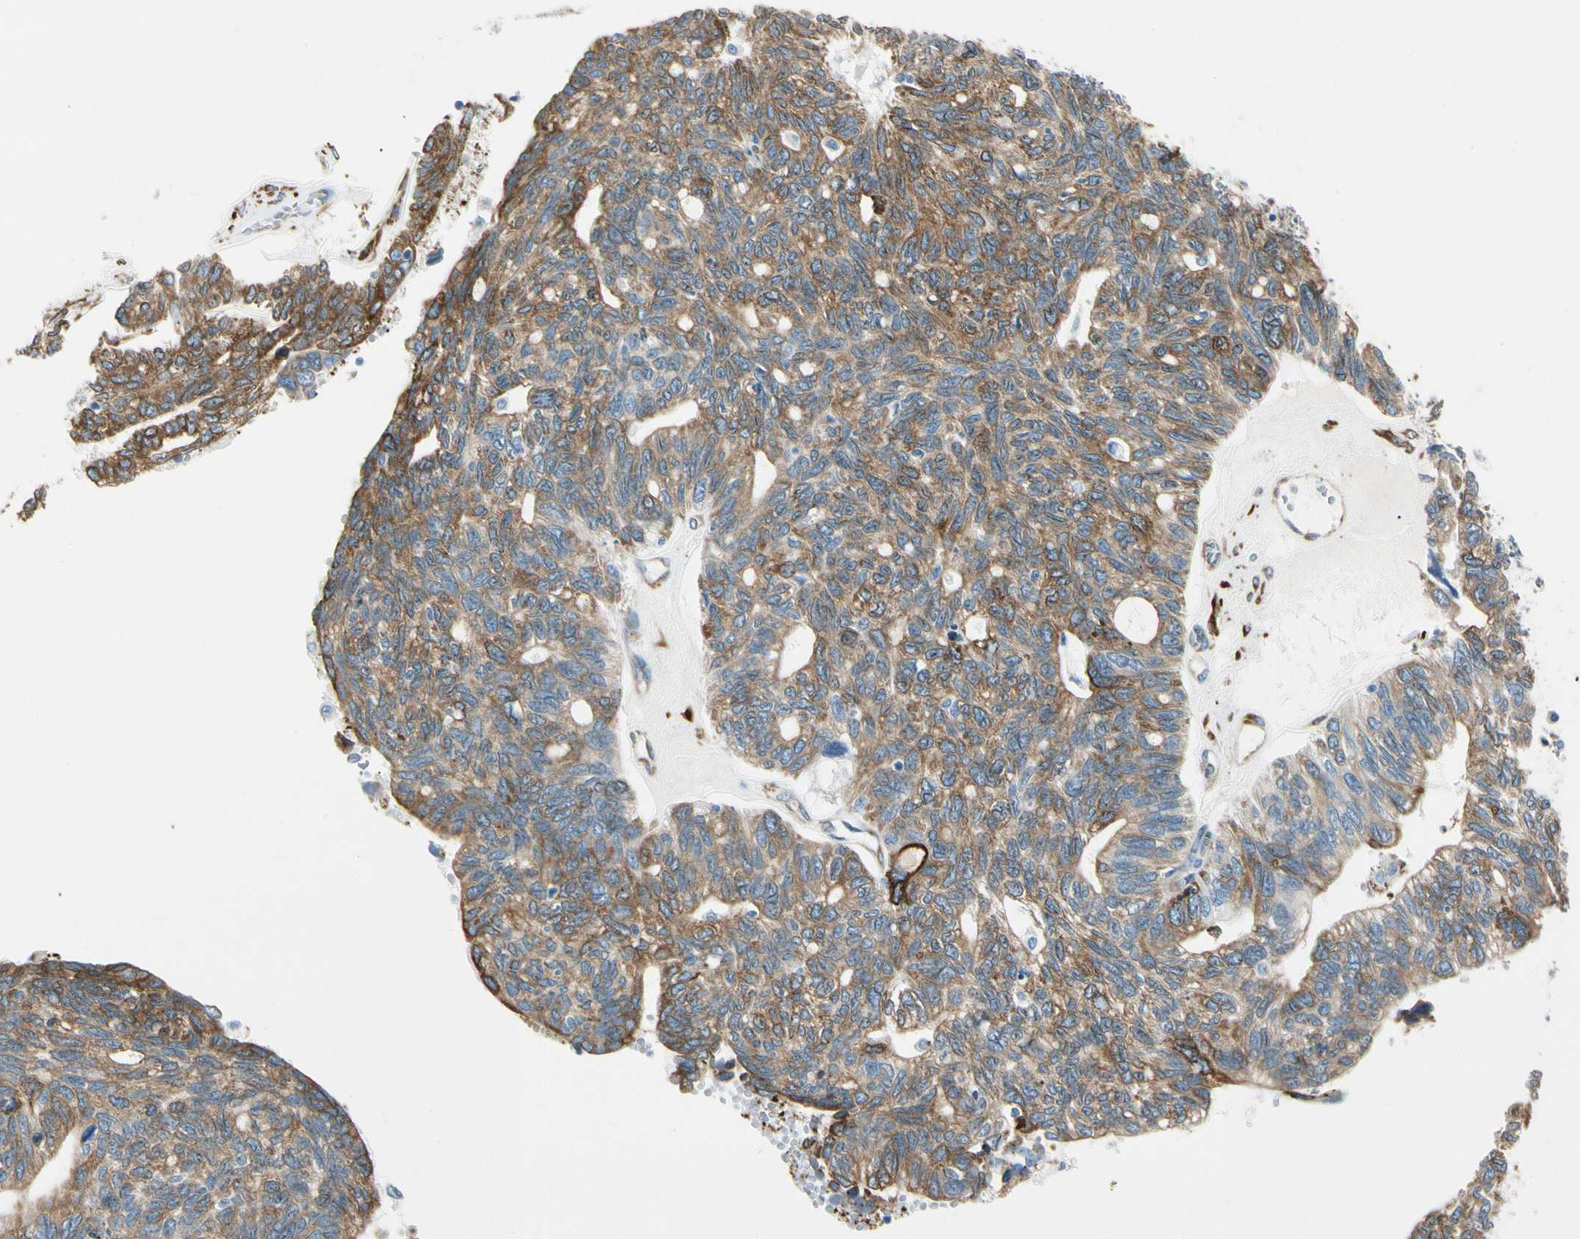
{"staining": {"intensity": "strong", "quantity": ">75%", "location": "cytoplasmic/membranous"}, "tissue": "ovarian cancer", "cell_type": "Tumor cells", "image_type": "cancer", "snomed": [{"axis": "morphology", "description": "Cystadenocarcinoma, serous, NOS"}, {"axis": "topography", "description": "Ovary"}], "caption": "Ovarian serous cystadenocarcinoma stained with a protein marker reveals strong staining in tumor cells.", "gene": "FKBP7", "patient": {"sex": "female", "age": 79}}